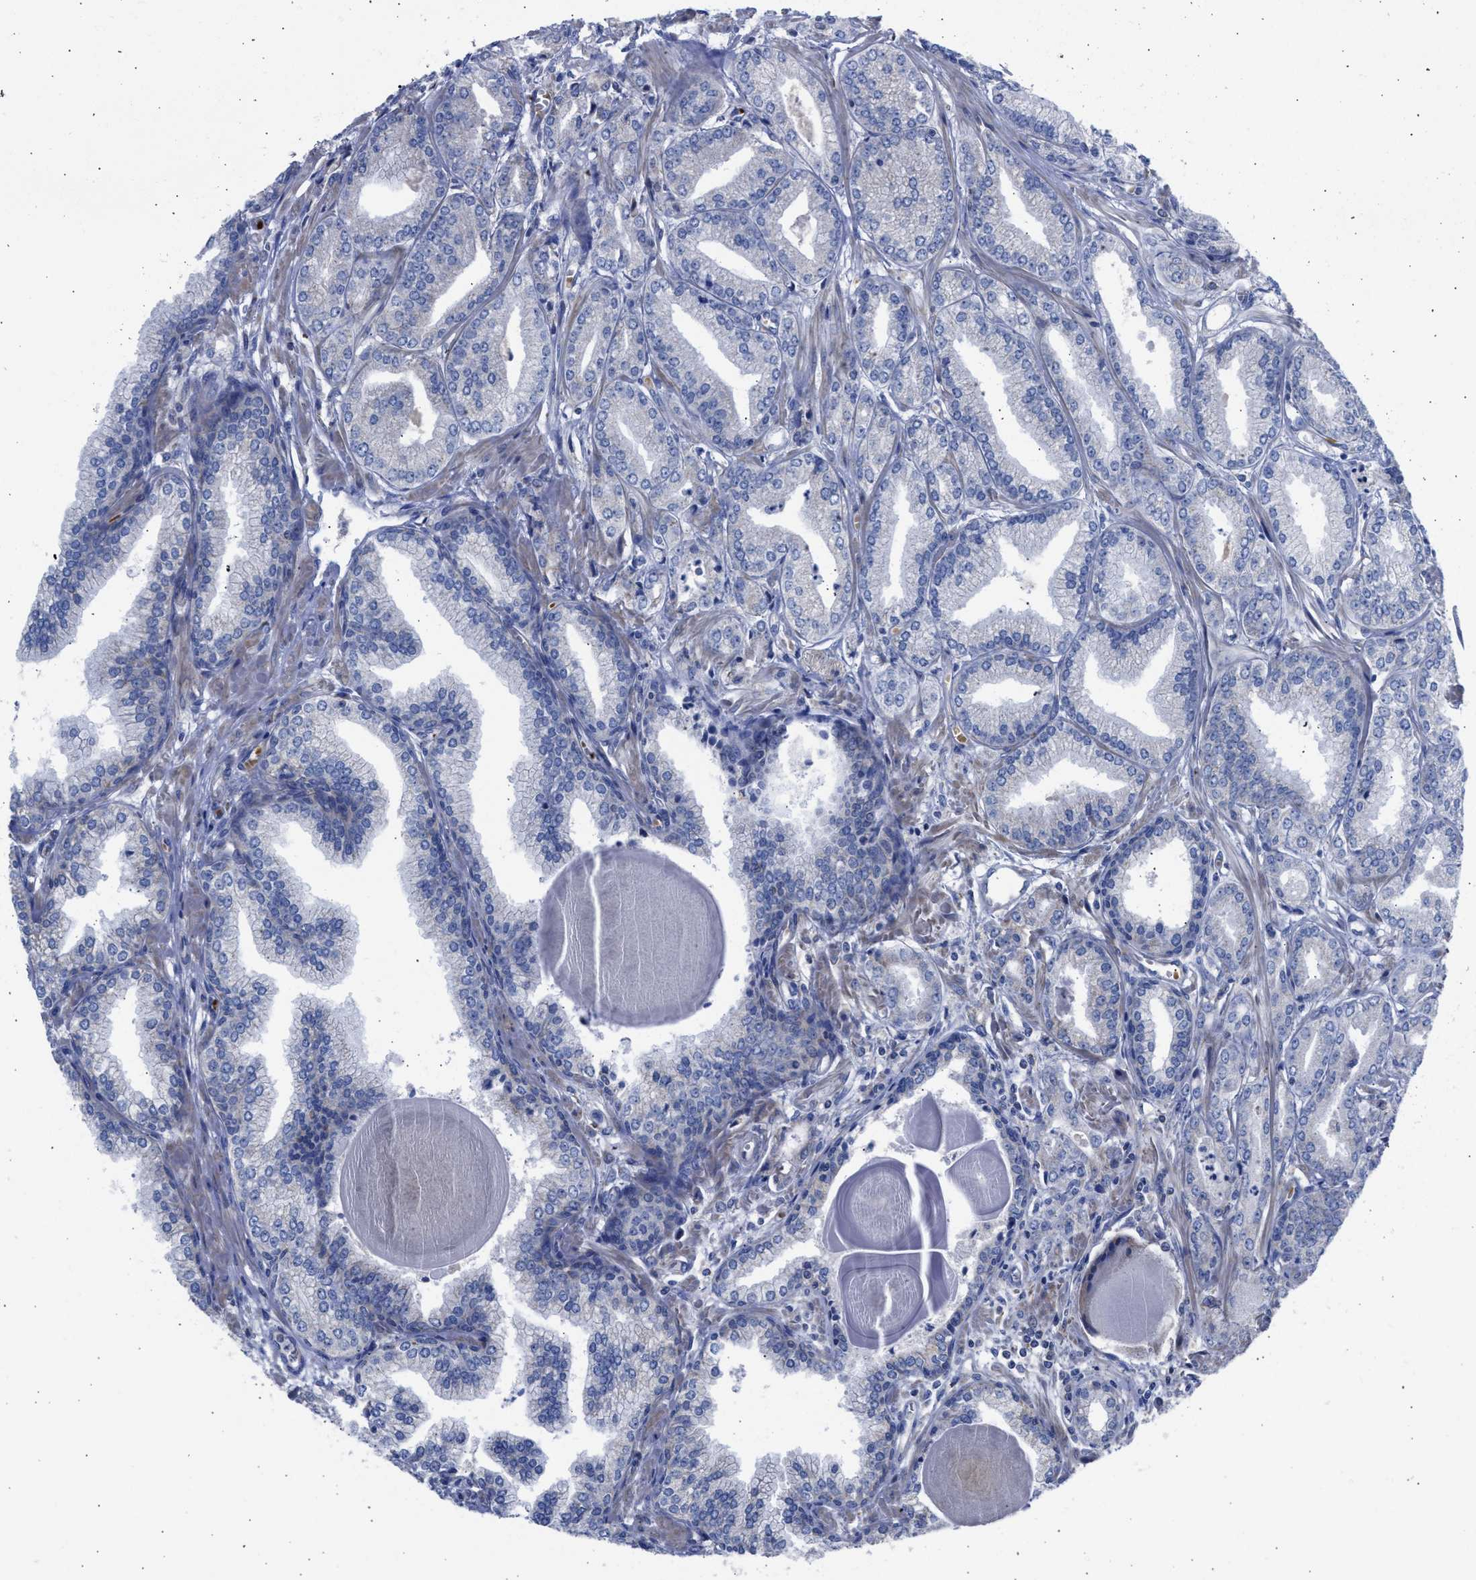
{"staining": {"intensity": "negative", "quantity": "none", "location": "none"}, "tissue": "prostate cancer", "cell_type": "Tumor cells", "image_type": "cancer", "snomed": [{"axis": "morphology", "description": "Adenocarcinoma, Low grade"}, {"axis": "topography", "description": "Prostate"}], "caption": "The micrograph shows no significant expression in tumor cells of prostate cancer. The staining is performed using DAB brown chromogen with nuclei counter-stained in using hematoxylin.", "gene": "BTG3", "patient": {"sex": "male", "age": 52}}